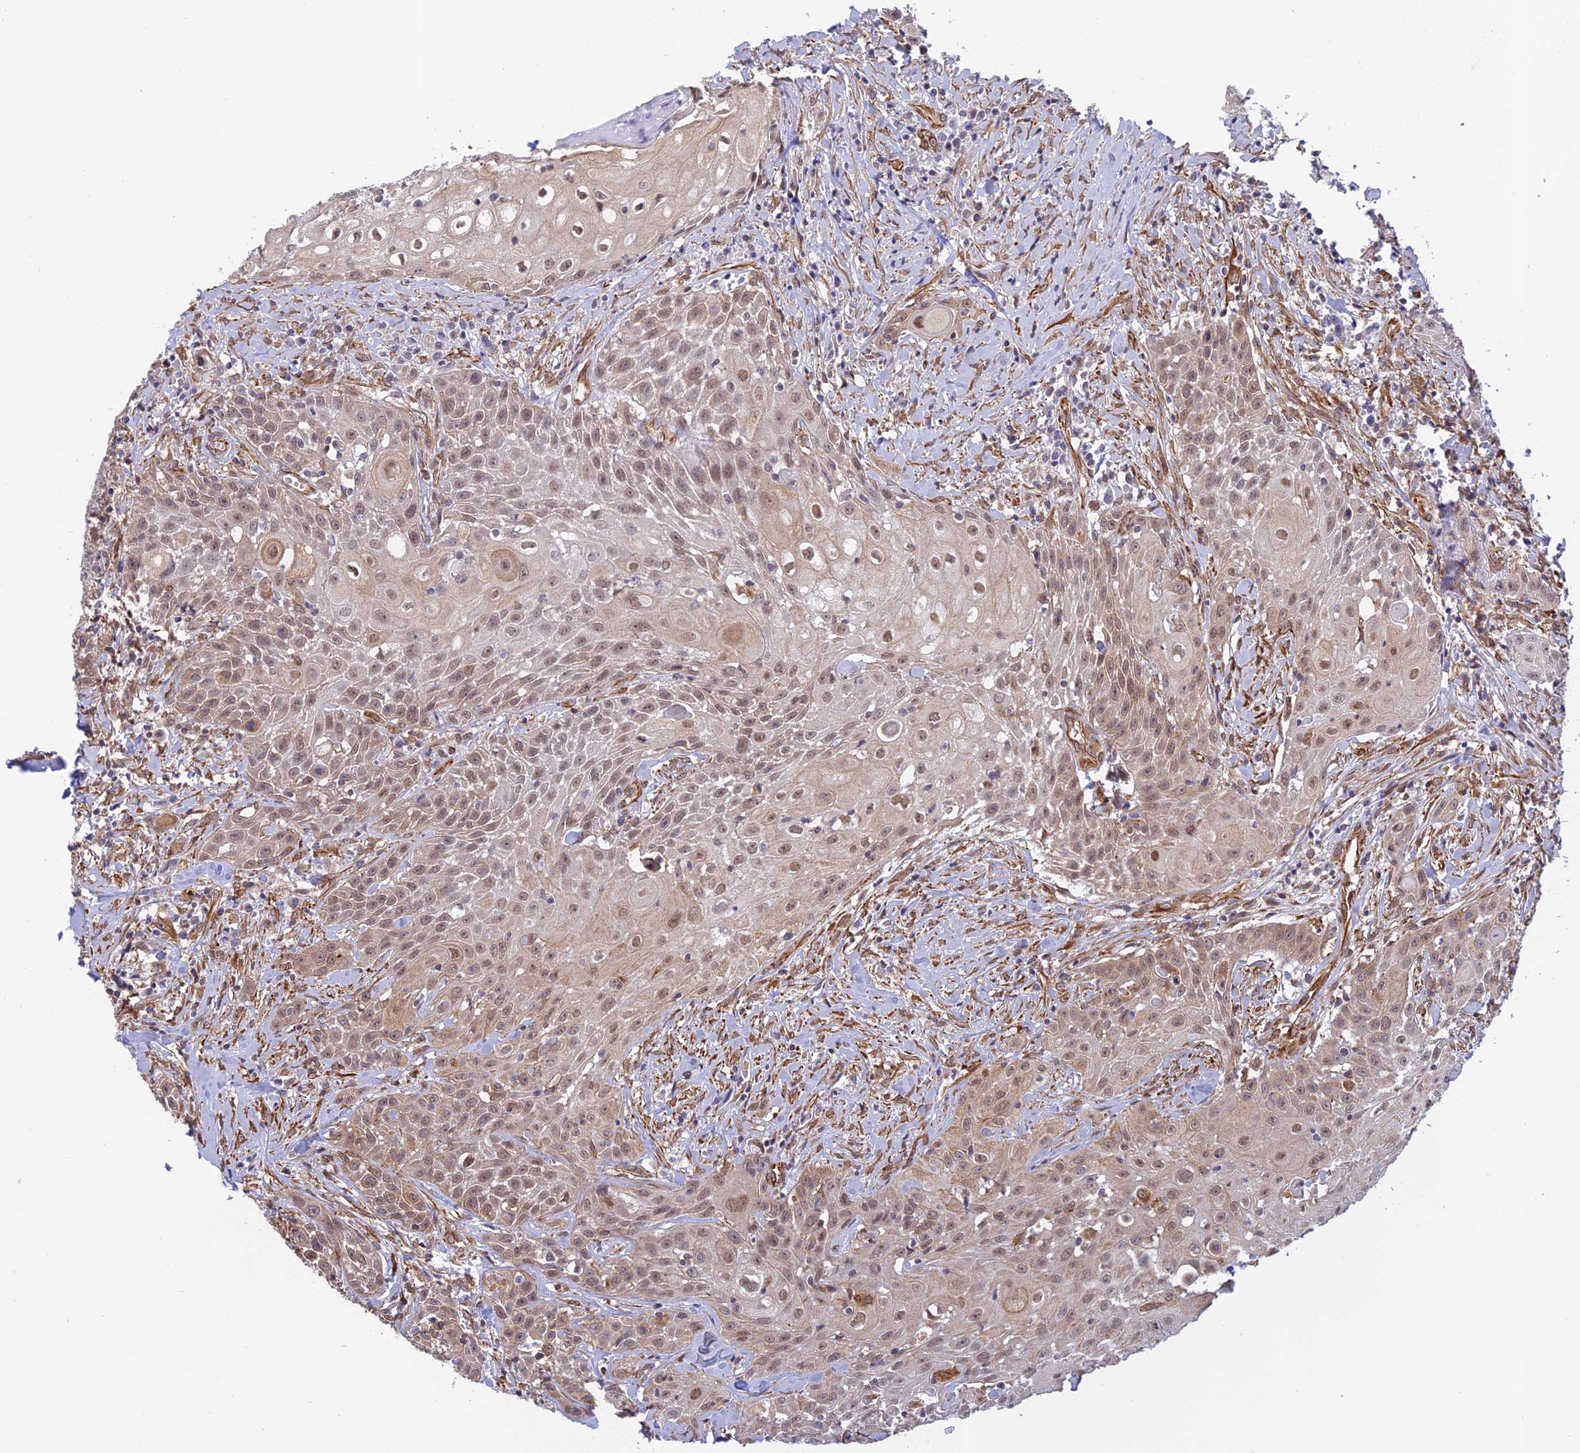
{"staining": {"intensity": "weak", "quantity": ">75%", "location": "cytoplasmic/membranous,nuclear"}, "tissue": "head and neck cancer", "cell_type": "Tumor cells", "image_type": "cancer", "snomed": [{"axis": "morphology", "description": "Squamous cell carcinoma, NOS"}, {"axis": "topography", "description": "Oral tissue"}, {"axis": "topography", "description": "Head-Neck"}], "caption": "High-magnification brightfield microscopy of head and neck squamous cell carcinoma stained with DAB (brown) and counterstained with hematoxylin (blue). tumor cells exhibit weak cytoplasmic/membranous and nuclear positivity is appreciated in approximately>75% of cells.", "gene": "PAGR1", "patient": {"sex": "female", "age": 82}}